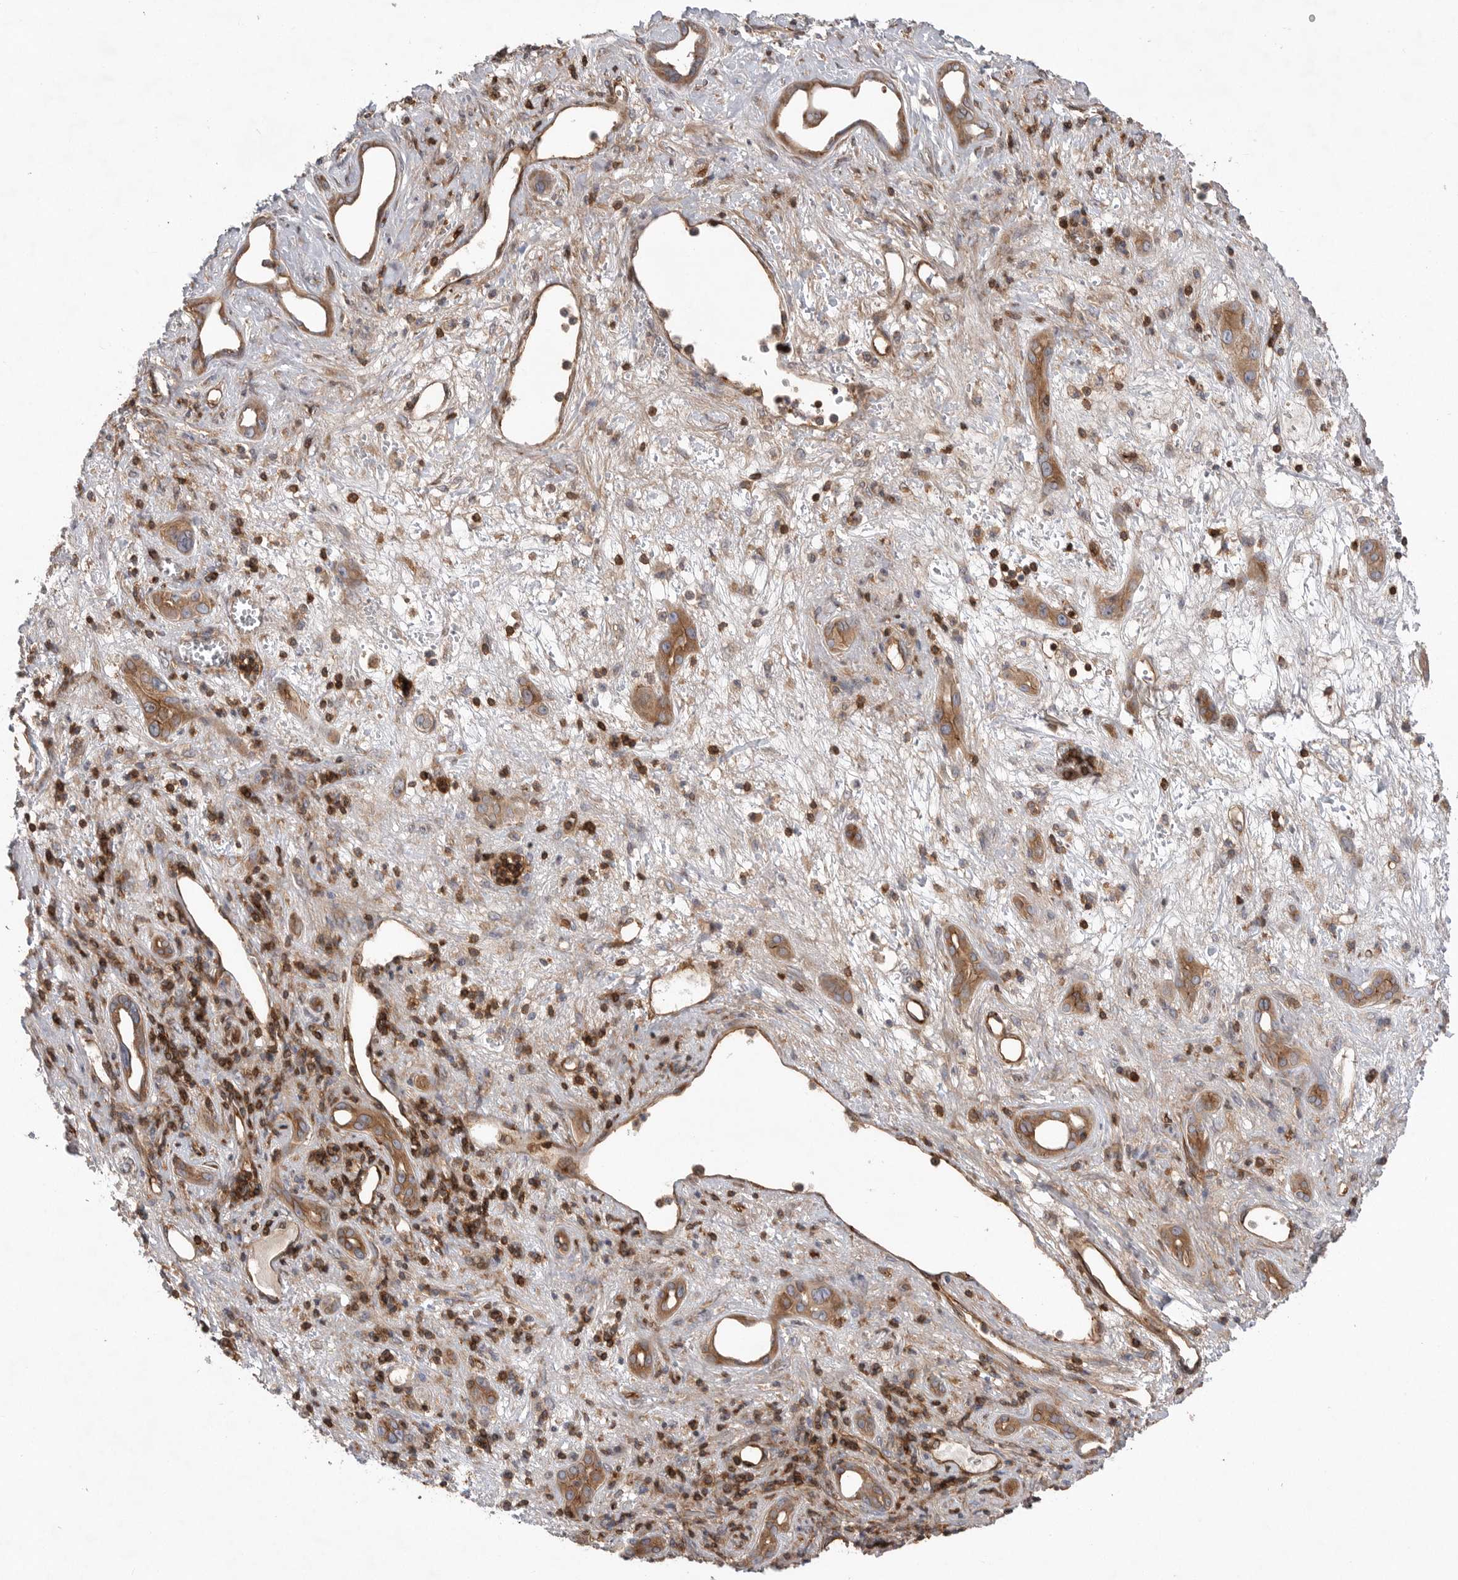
{"staining": {"intensity": "moderate", "quantity": ">75%", "location": "cytoplasmic/membranous"}, "tissue": "liver cancer", "cell_type": "Tumor cells", "image_type": "cancer", "snomed": [{"axis": "morphology", "description": "Carcinoma, Hepatocellular, NOS"}, {"axis": "topography", "description": "Liver"}], "caption": "Moderate cytoplasmic/membranous expression is present in approximately >75% of tumor cells in hepatocellular carcinoma (liver).", "gene": "PRKCH", "patient": {"sex": "female", "age": 73}}